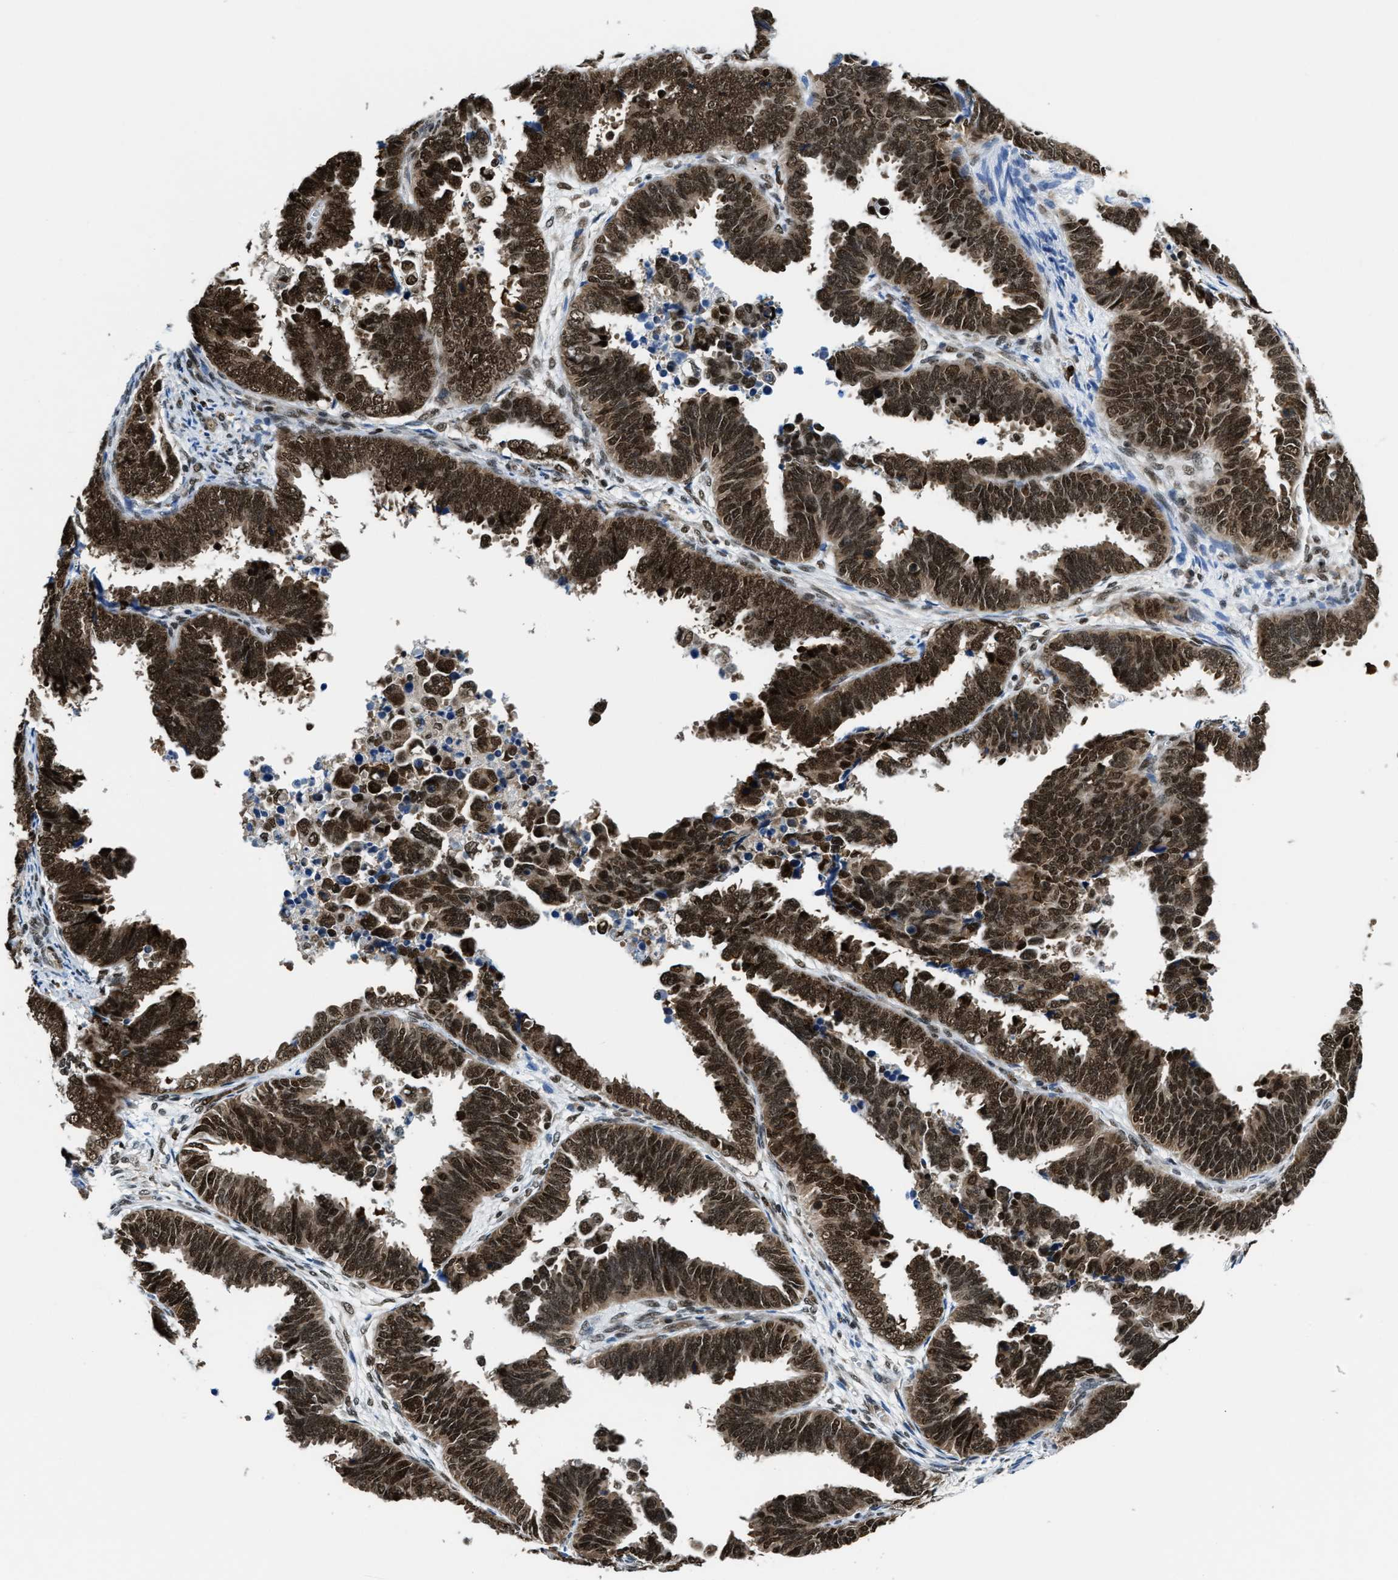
{"staining": {"intensity": "strong", "quantity": ">75%", "location": "cytoplasmic/membranous,nuclear"}, "tissue": "endometrial cancer", "cell_type": "Tumor cells", "image_type": "cancer", "snomed": [{"axis": "morphology", "description": "Adenocarcinoma, NOS"}, {"axis": "topography", "description": "Endometrium"}], "caption": "Endometrial adenocarcinoma stained for a protein (brown) shows strong cytoplasmic/membranous and nuclear positive positivity in about >75% of tumor cells.", "gene": "CCNDBP1", "patient": {"sex": "female", "age": 75}}